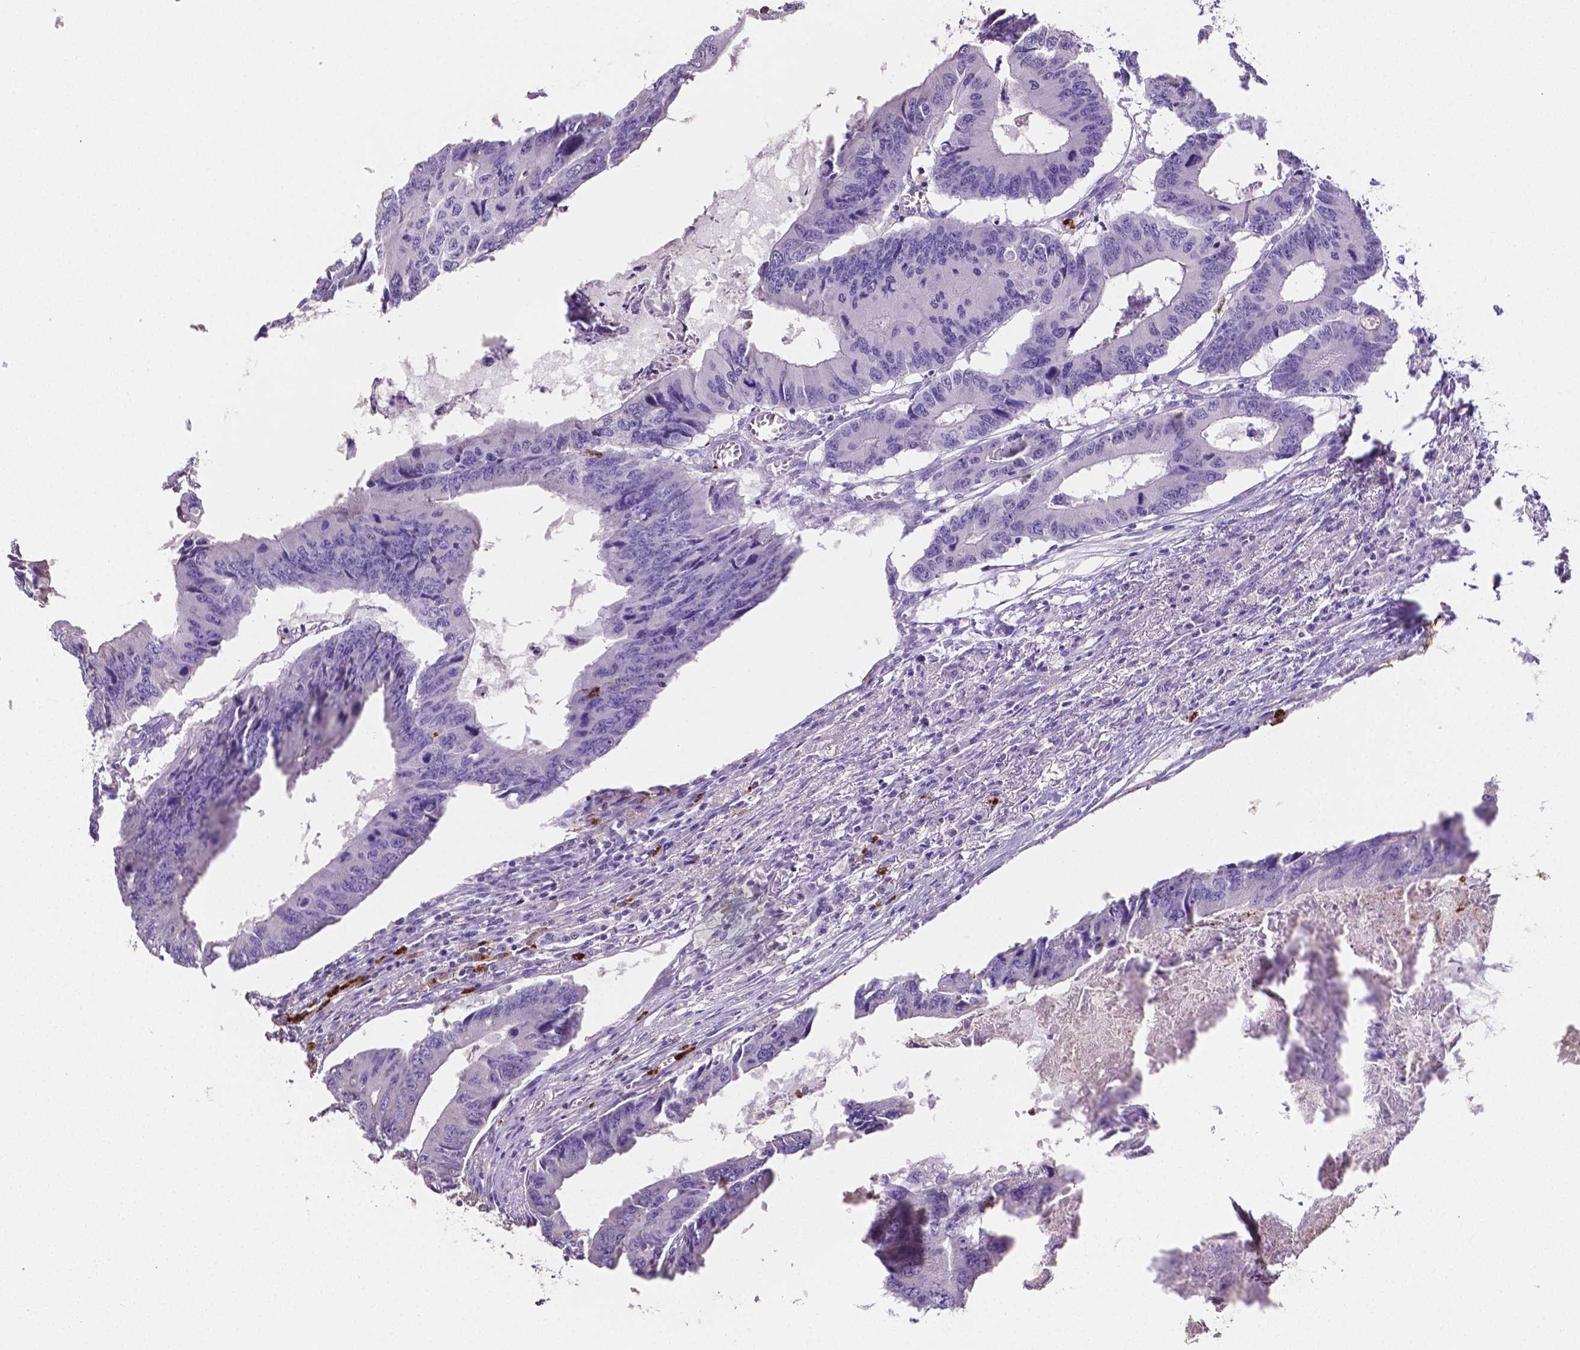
{"staining": {"intensity": "negative", "quantity": "none", "location": "none"}, "tissue": "colorectal cancer", "cell_type": "Tumor cells", "image_type": "cancer", "snomed": [{"axis": "morphology", "description": "Adenocarcinoma, NOS"}, {"axis": "topography", "description": "Colon"}], "caption": "Tumor cells are negative for brown protein staining in colorectal adenocarcinoma.", "gene": "MMP9", "patient": {"sex": "male", "age": 53}}